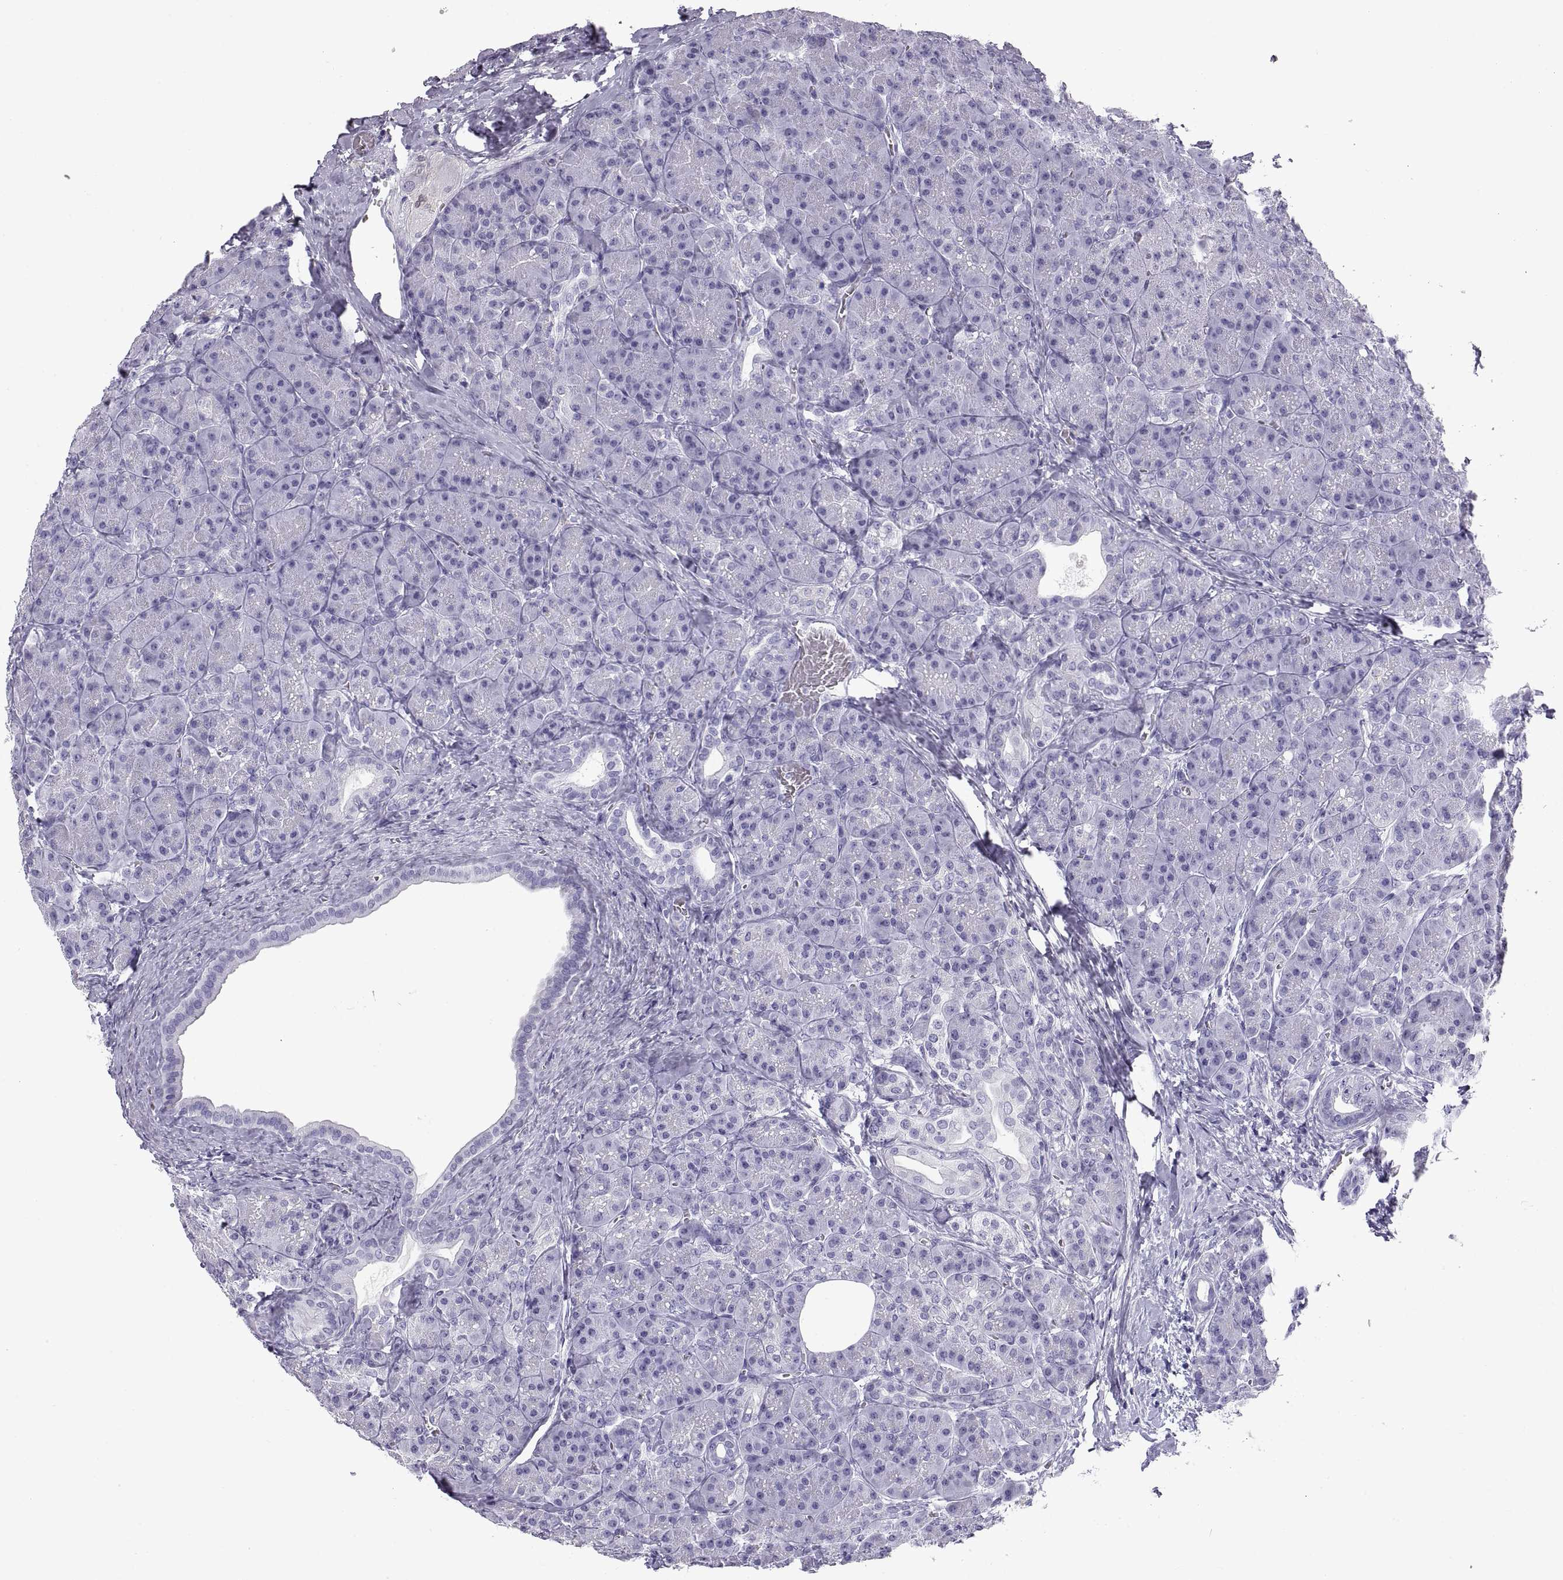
{"staining": {"intensity": "negative", "quantity": "none", "location": "none"}, "tissue": "pancreas", "cell_type": "Exocrine glandular cells", "image_type": "normal", "snomed": [{"axis": "morphology", "description": "Normal tissue, NOS"}, {"axis": "topography", "description": "Pancreas"}], "caption": "High power microscopy micrograph of an immunohistochemistry (IHC) photomicrograph of unremarkable pancreas, revealing no significant staining in exocrine glandular cells.", "gene": "RLBP1", "patient": {"sex": "male", "age": 57}}